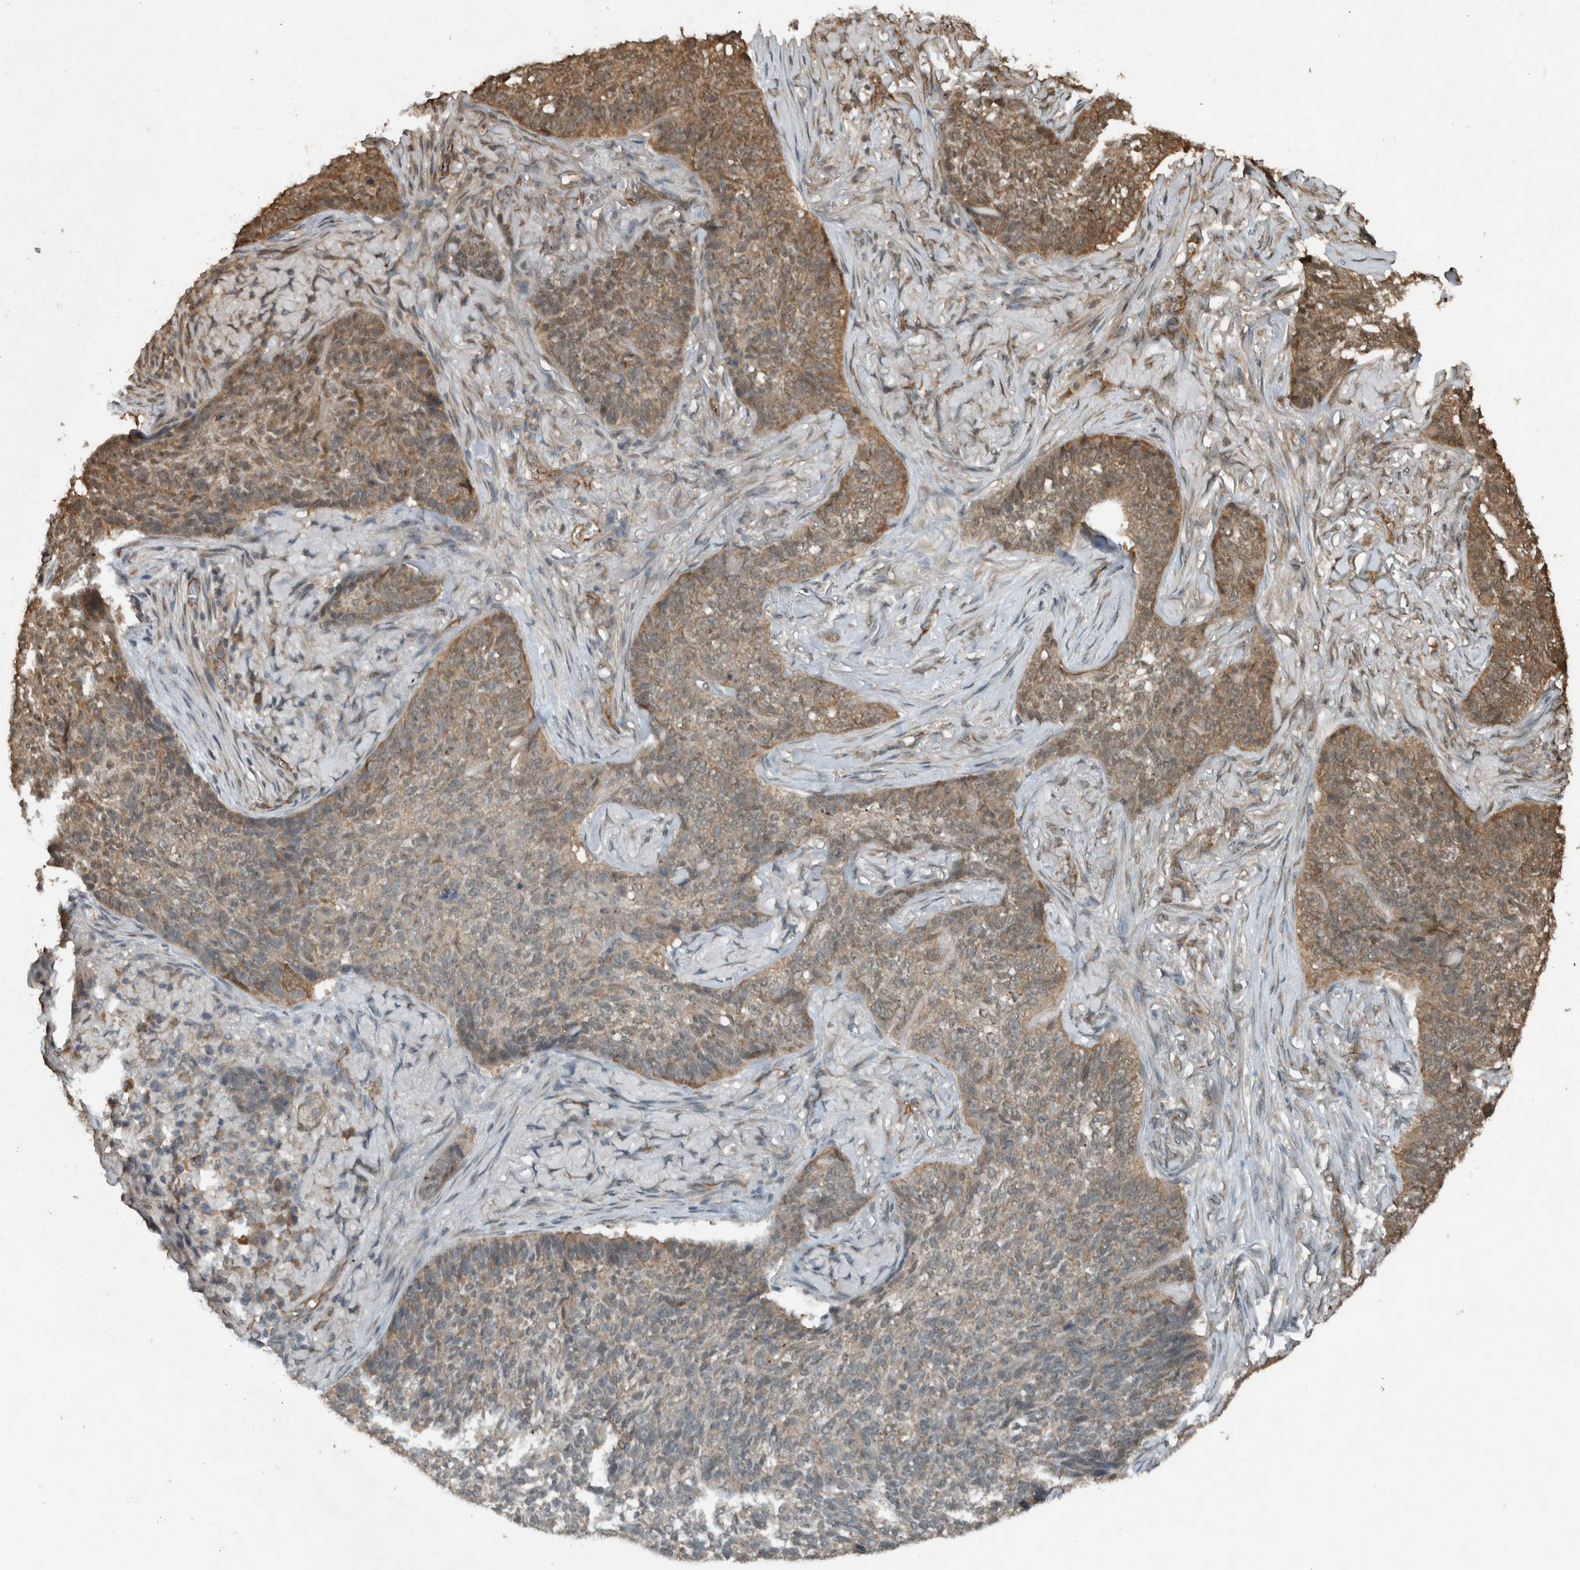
{"staining": {"intensity": "moderate", "quantity": "25%-75%", "location": "cytoplasmic/membranous"}, "tissue": "skin cancer", "cell_type": "Tumor cells", "image_type": "cancer", "snomed": [{"axis": "morphology", "description": "Basal cell carcinoma"}, {"axis": "topography", "description": "Skin"}], "caption": "Skin basal cell carcinoma was stained to show a protein in brown. There is medium levels of moderate cytoplasmic/membranous staining in approximately 25%-75% of tumor cells. The staining was performed using DAB to visualize the protein expression in brown, while the nuclei were stained in blue with hematoxylin (Magnification: 20x).", "gene": "ARHGEF12", "patient": {"sex": "male", "age": 85}}